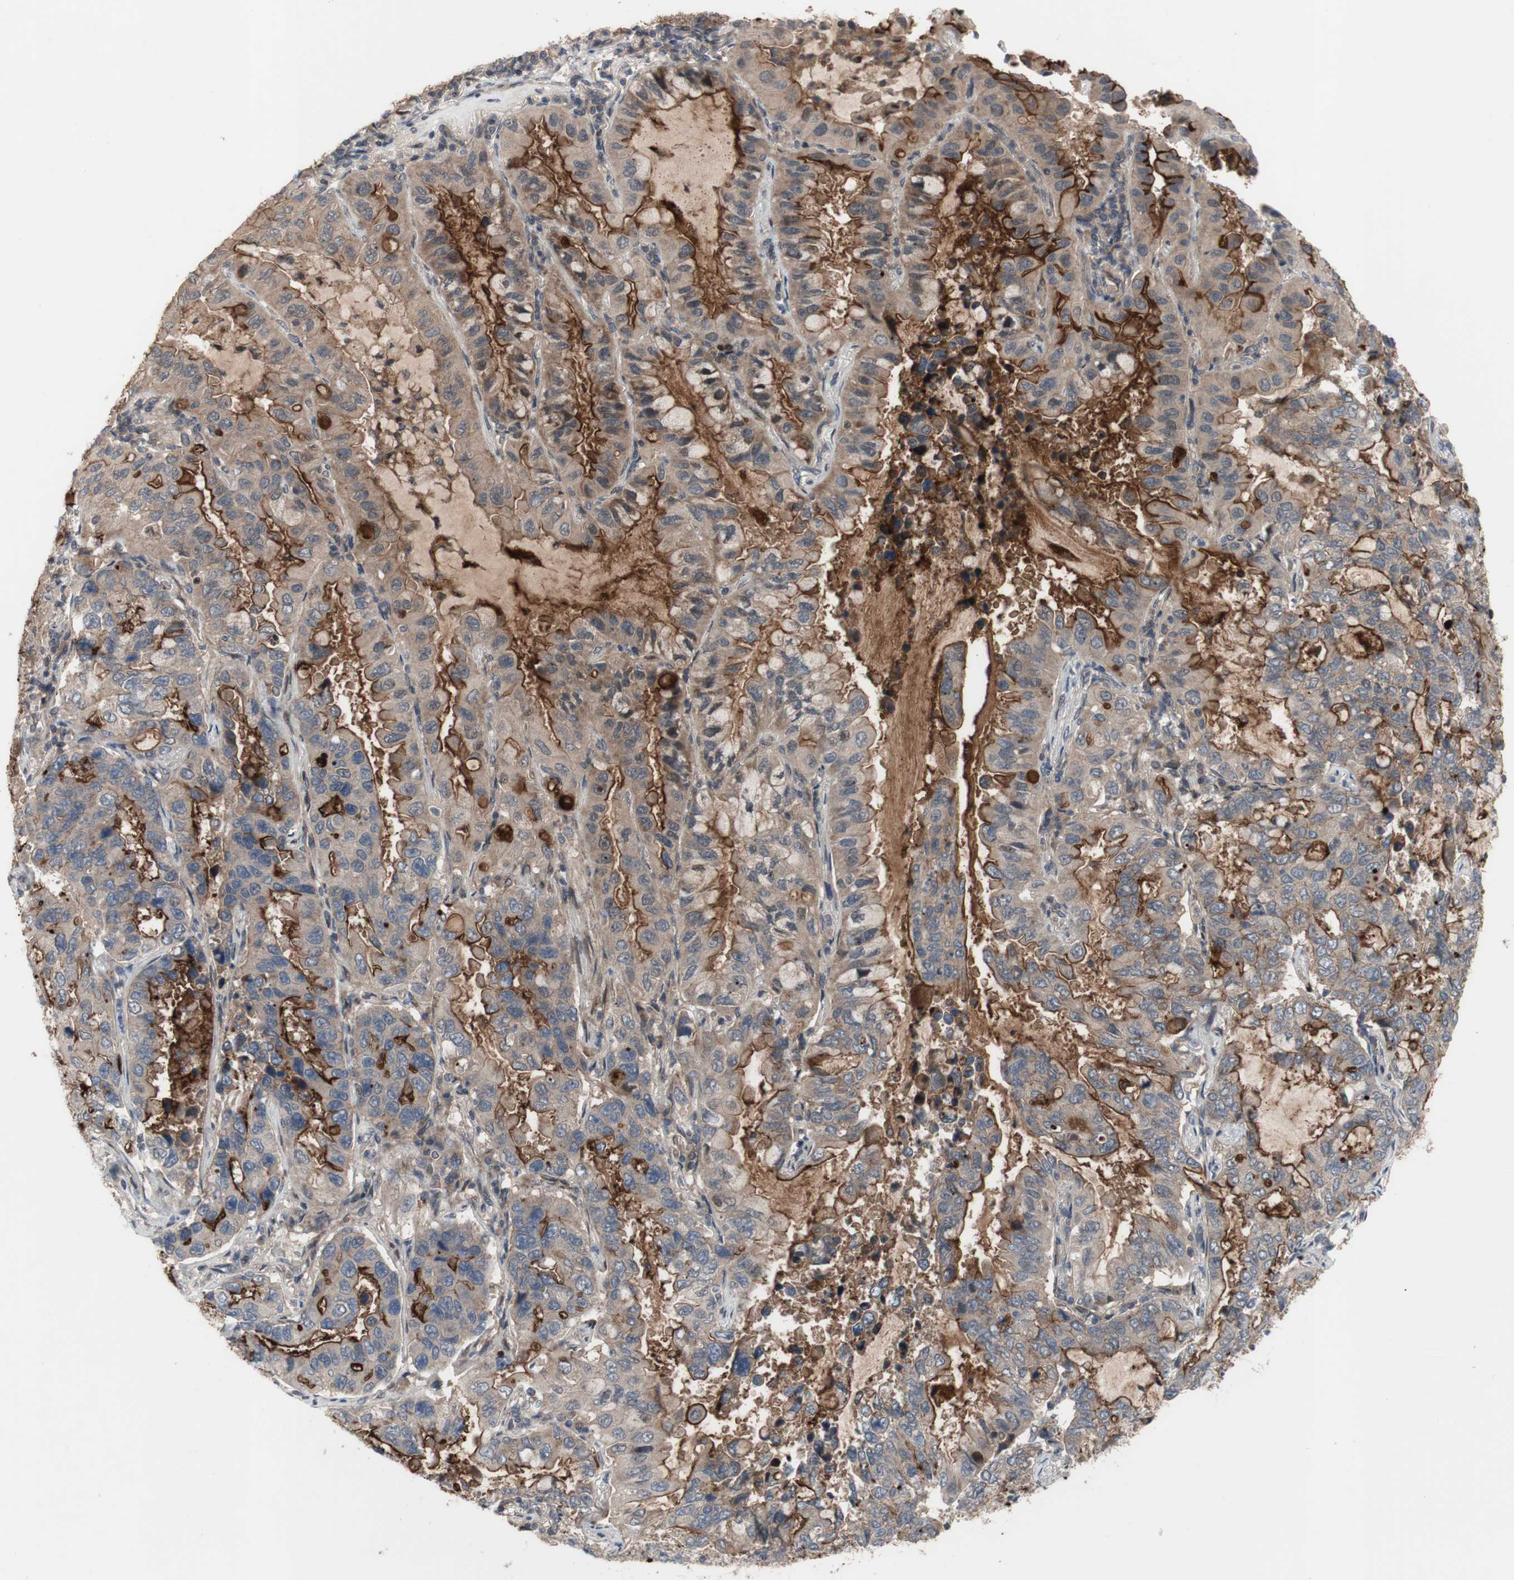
{"staining": {"intensity": "weak", "quantity": ">75%", "location": "cytoplasmic/membranous"}, "tissue": "lung cancer", "cell_type": "Tumor cells", "image_type": "cancer", "snomed": [{"axis": "morphology", "description": "Adenocarcinoma, NOS"}, {"axis": "topography", "description": "Lung"}], "caption": "Adenocarcinoma (lung) stained for a protein (brown) displays weak cytoplasmic/membranous positive staining in approximately >75% of tumor cells.", "gene": "OAZ1", "patient": {"sex": "male", "age": 64}}